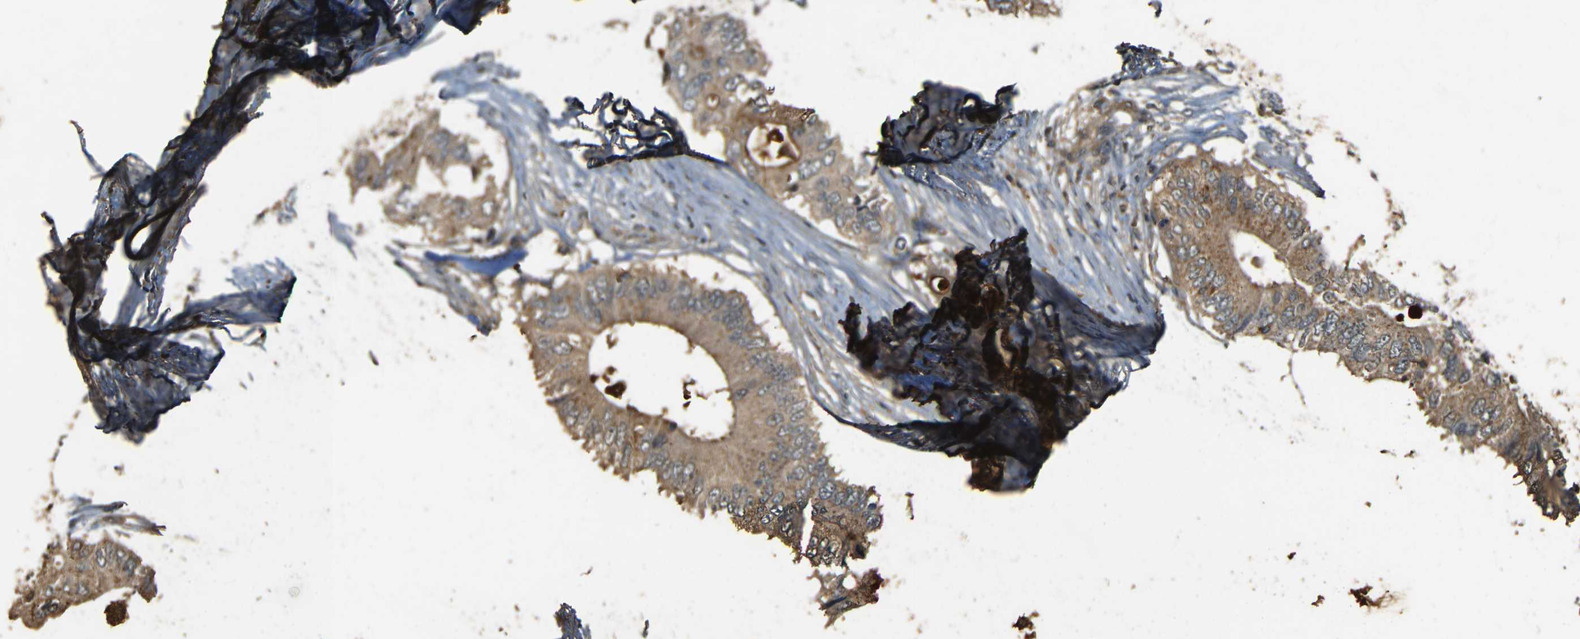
{"staining": {"intensity": "moderate", "quantity": ">75%", "location": "cytoplasmic/membranous"}, "tissue": "colorectal cancer", "cell_type": "Tumor cells", "image_type": "cancer", "snomed": [{"axis": "morphology", "description": "Adenocarcinoma, NOS"}, {"axis": "topography", "description": "Colon"}], "caption": "This histopathology image shows immunohistochemistry (IHC) staining of human colorectal adenocarcinoma, with medium moderate cytoplasmic/membranous staining in about >75% of tumor cells.", "gene": "PDE5A", "patient": {"sex": "male", "age": 71}}